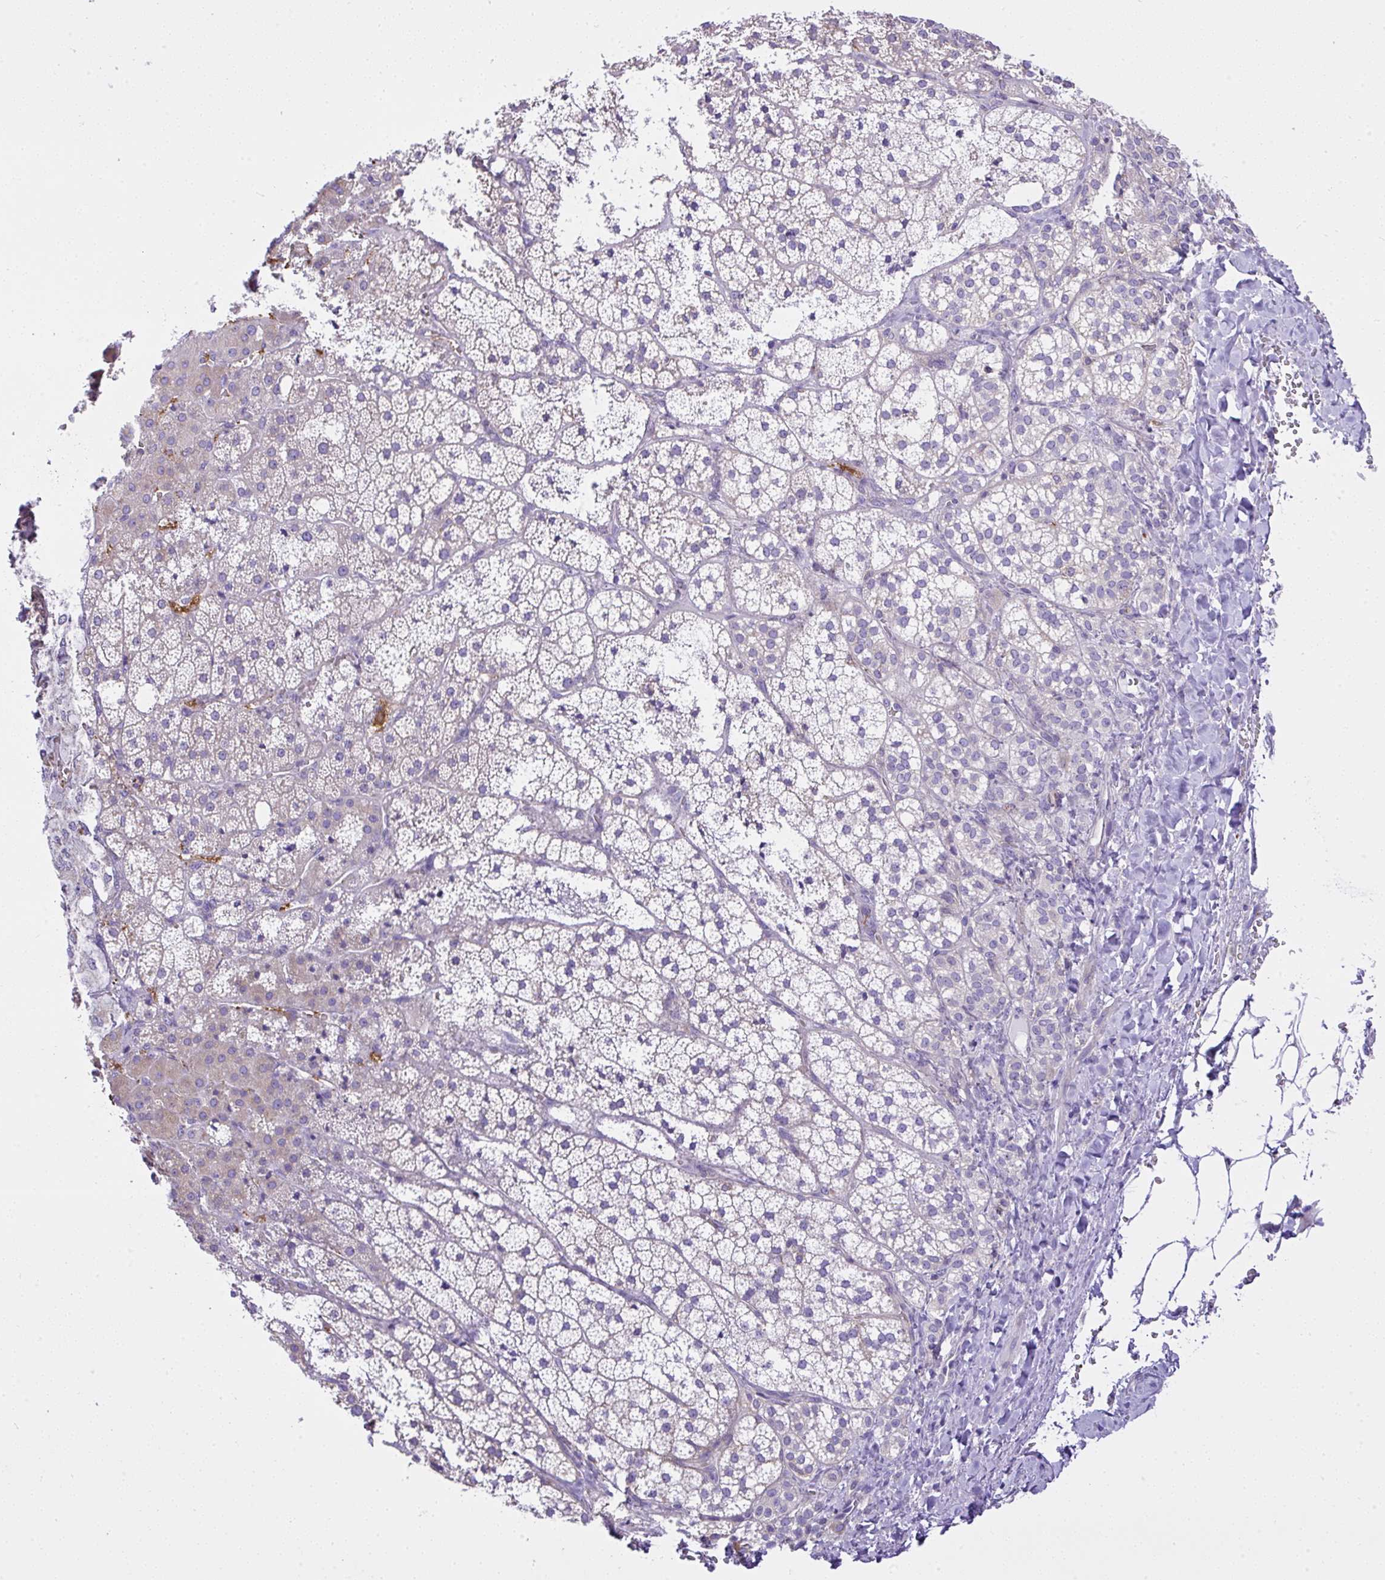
{"staining": {"intensity": "negative", "quantity": "none", "location": "none"}, "tissue": "adrenal gland", "cell_type": "Glandular cells", "image_type": "normal", "snomed": [{"axis": "morphology", "description": "Normal tissue, NOS"}, {"axis": "topography", "description": "Adrenal gland"}], "caption": "Benign adrenal gland was stained to show a protein in brown. There is no significant staining in glandular cells.", "gene": "CCDC142", "patient": {"sex": "male", "age": 53}}